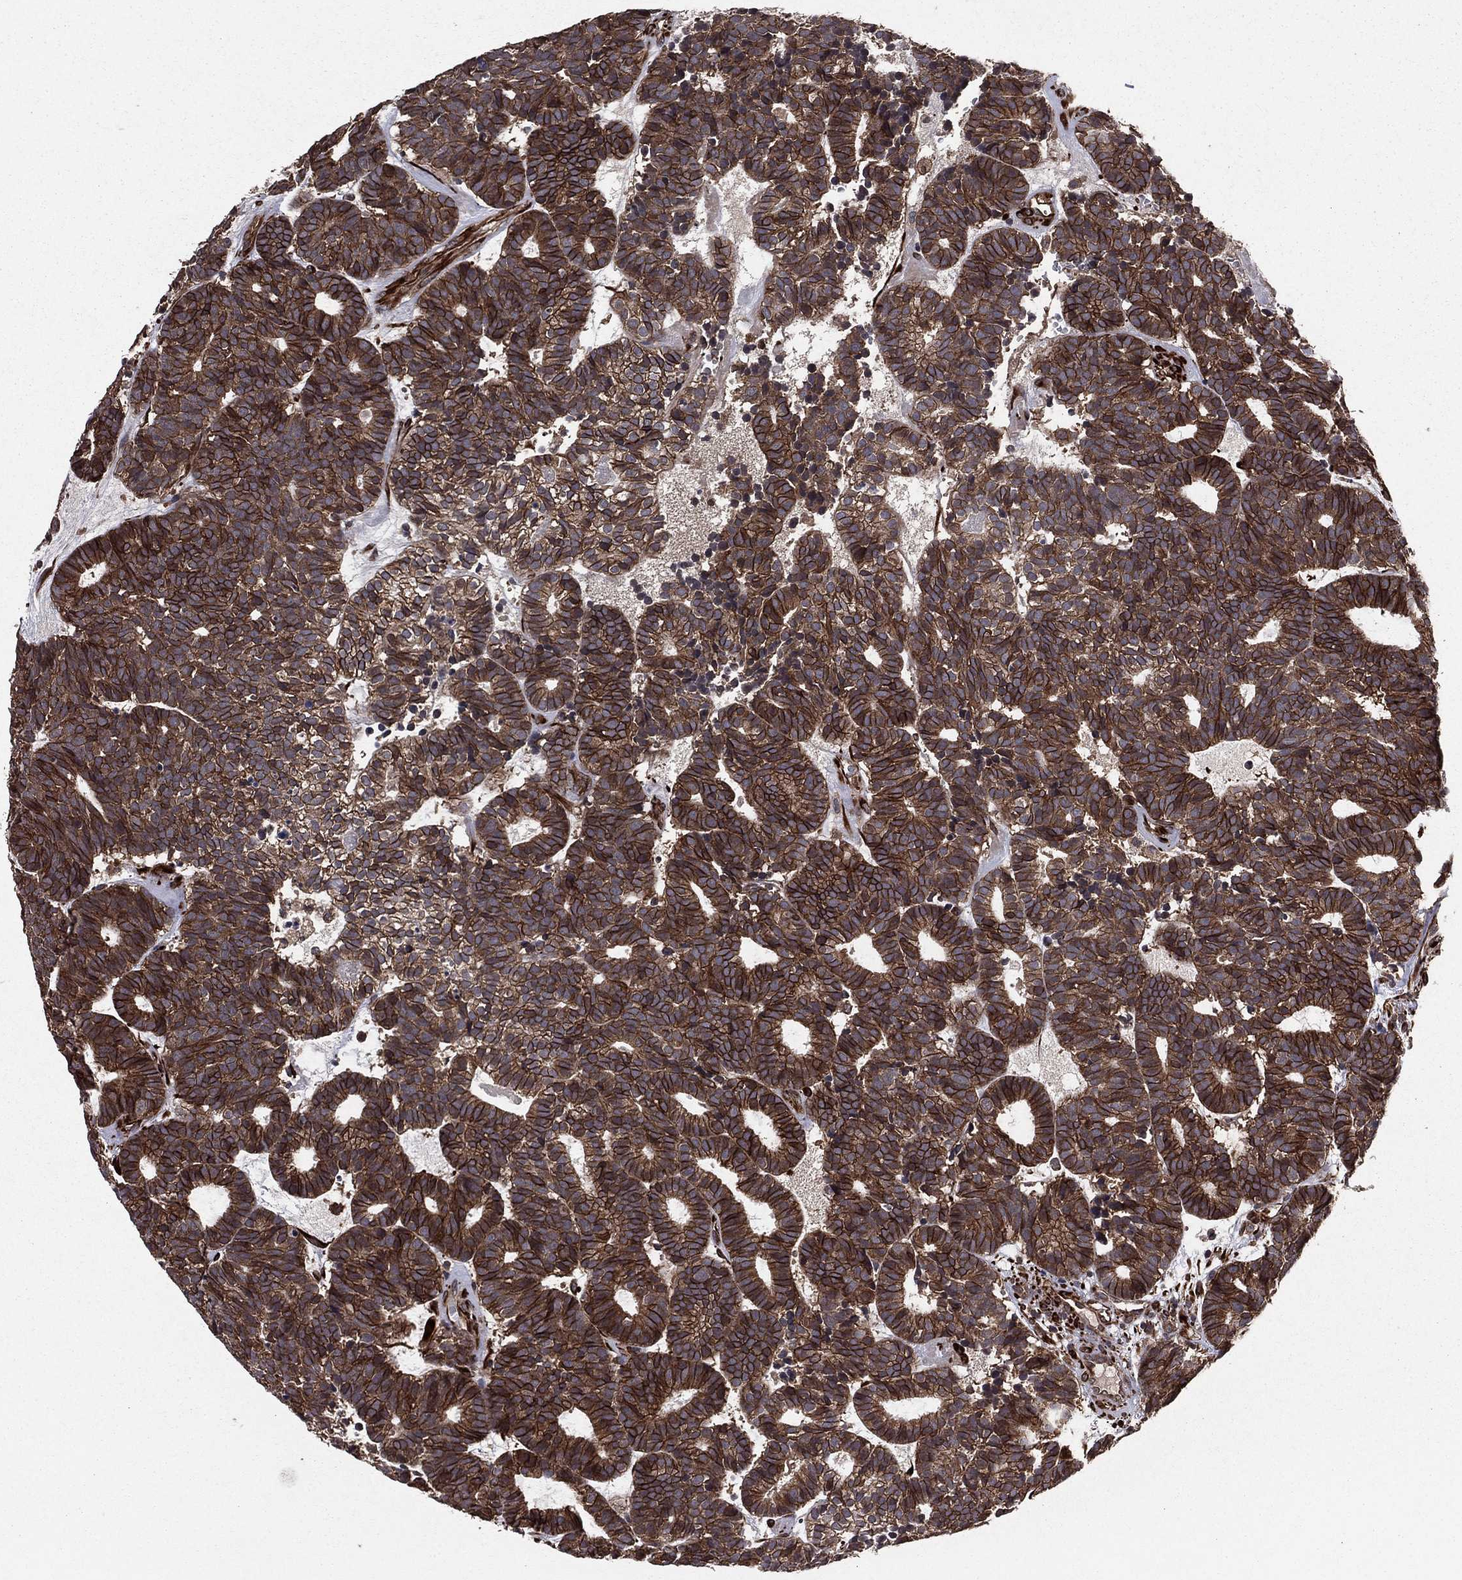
{"staining": {"intensity": "strong", "quantity": ">75%", "location": "cytoplasmic/membranous"}, "tissue": "head and neck cancer", "cell_type": "Tumor cells", "image_type": "cancer", "snomed": [{"axis": "morphology", "description": "Adenocarcinoma, NOS"}, {"axis": "topography", "description": "Head-Neck"}], "caption": "Immunohistochemical staining of human head and neck adenocarcinoma reveals high levels of strong cytoplasmic/membranous positivity in about >75% of tumor cells.", "gene": "CERT1", "patient": {"sex": "female", "age": 81}}